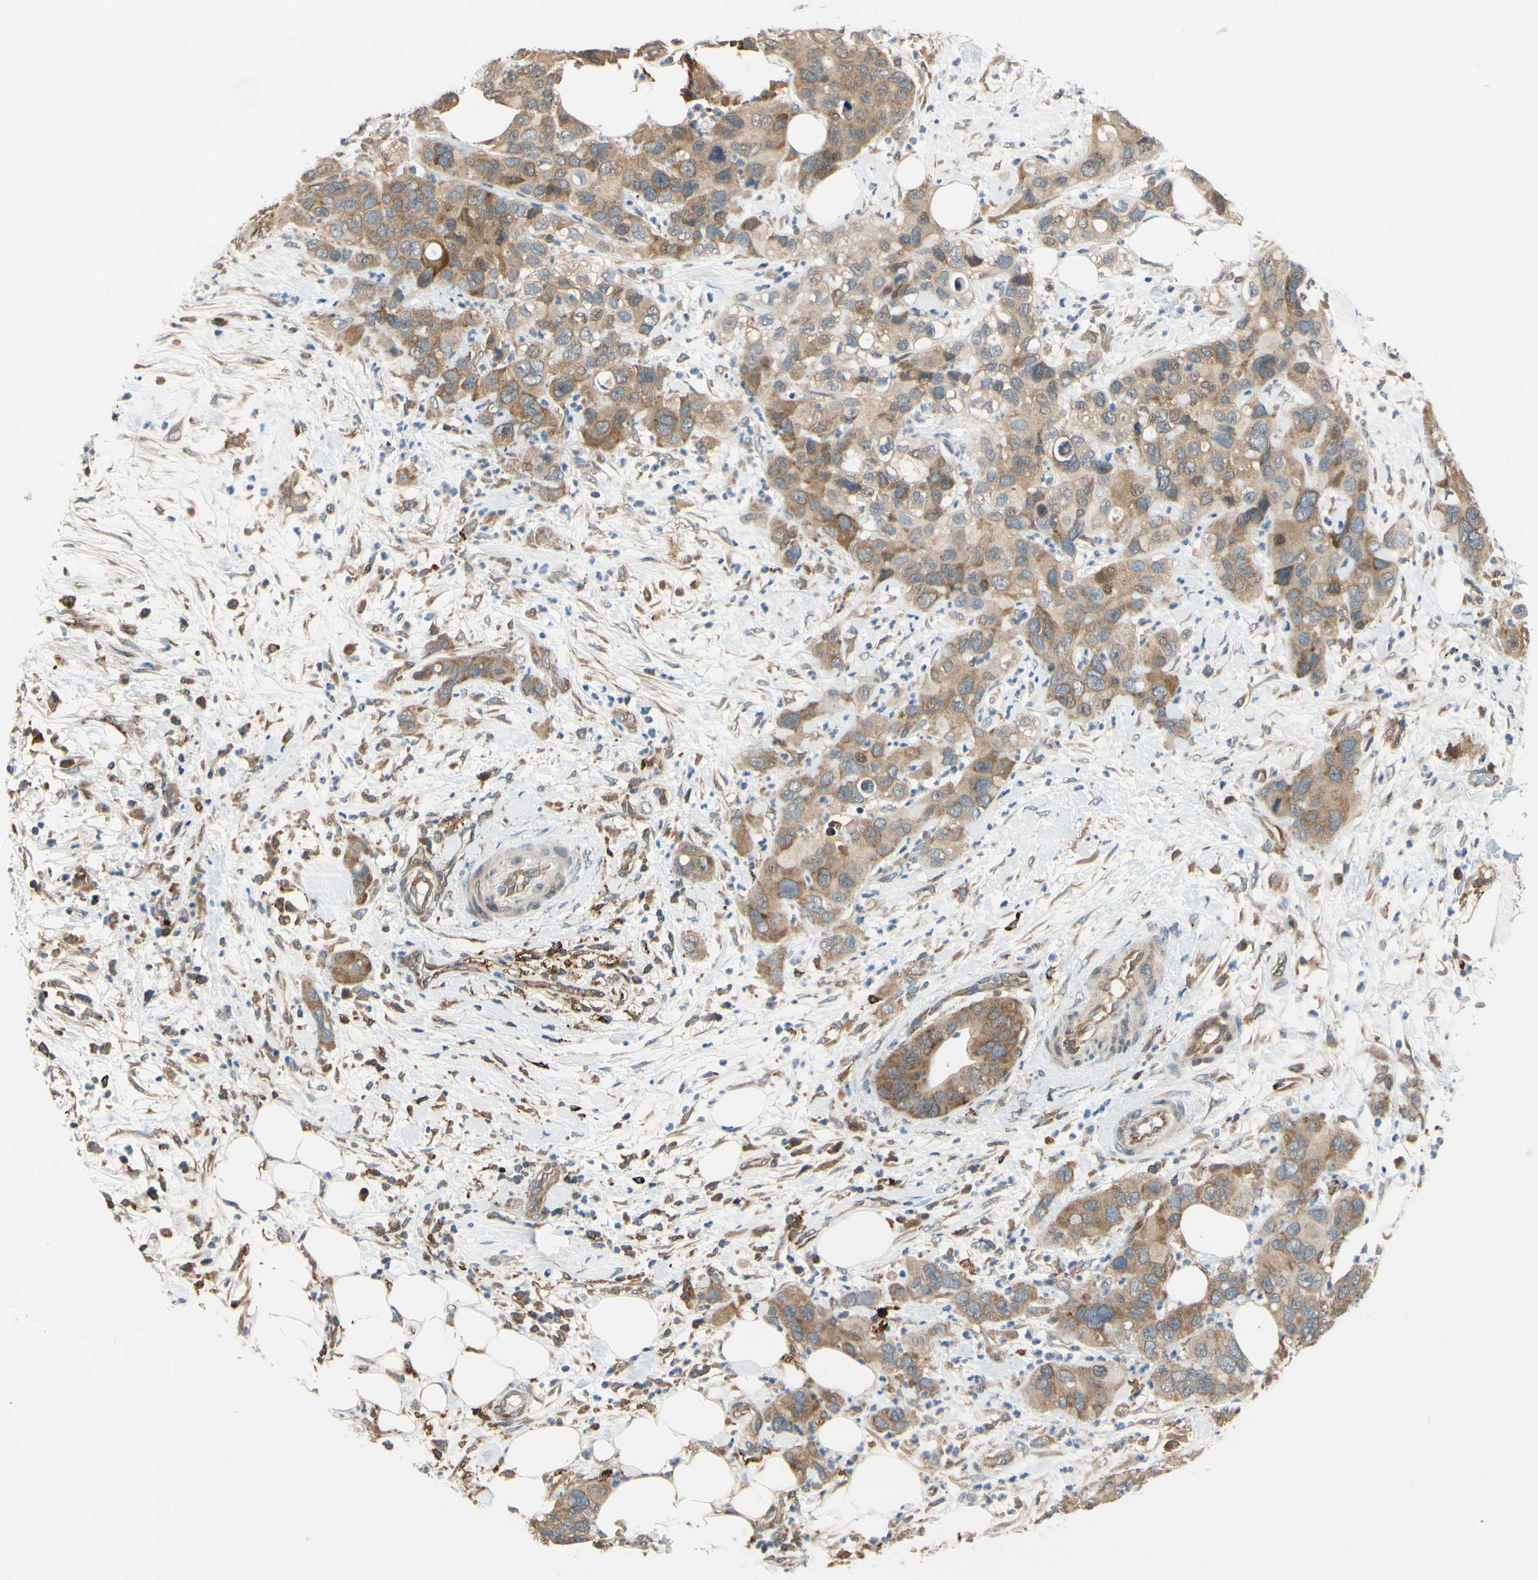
{"staining": {"intensity": "moderate", "quantity": ">75%", "location": "cytoplasmic/membranous"}, "tissue": "pancreatic cancer", "cell_type": "Tumor cells", "image_type": "cancer", "snomed": [{"axis": "morphology", "description": "Adenocarcinoma, NOS"}, {"axis": "topography", "description": "Pancreas"}], "caption": "Tumor cells exhibit moderate cytoplasmic/membranous positivity in about >75% of cells in adenocarcinoma (pancreatic).", "gene": "ANKHD1", "patient": {"sex": "female", "age": 71}}